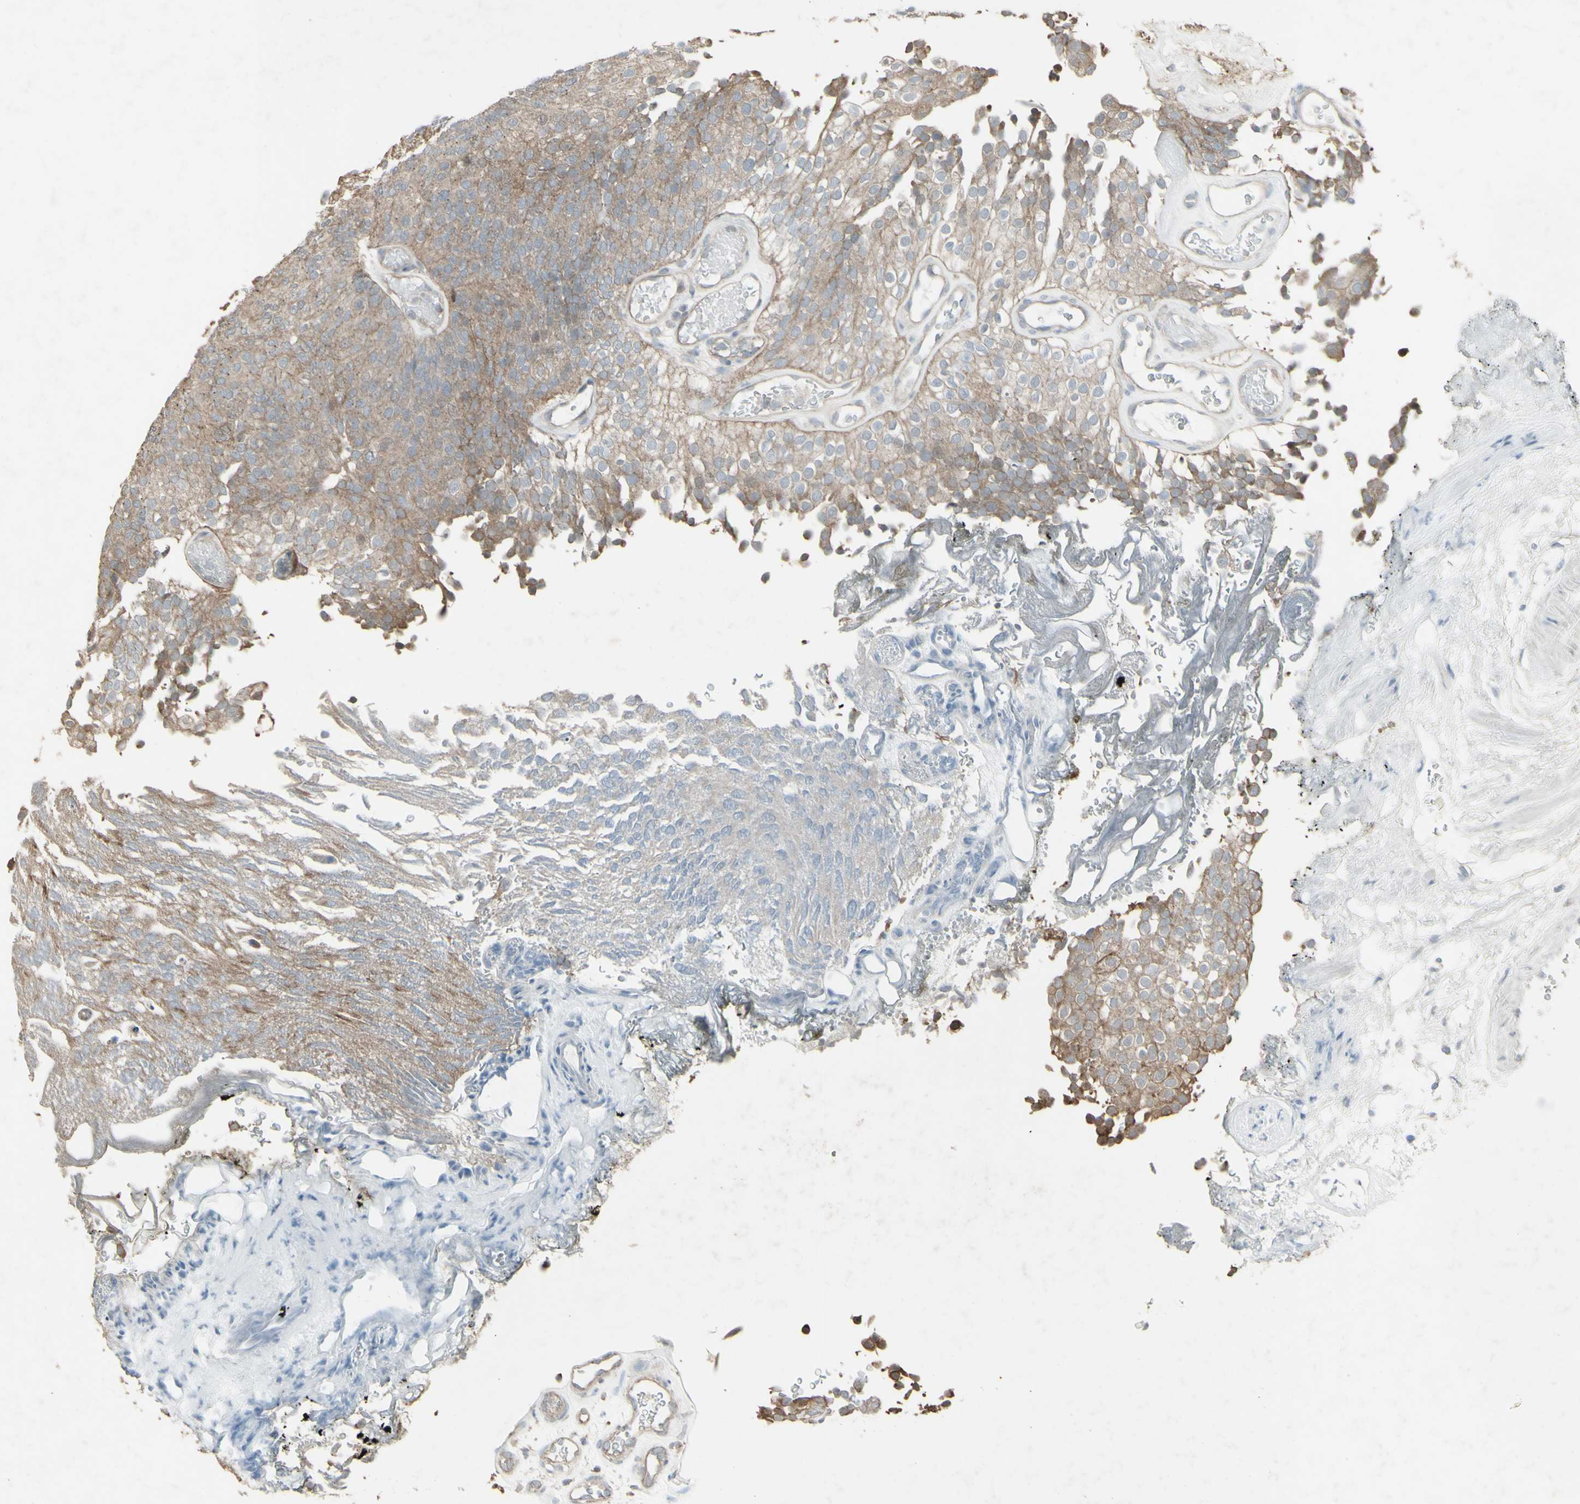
{"staining": {"intensity": "weak", "quantity": ">75%", "location": "cytoplasmic/membranous"}, "tissue": "urothelial cancer", "cell_type": "Tumor cells", "image_type": "cancer", "snomed": [{"axis": "morphology", "description": "Urothelial carcinoma, Low grade"}, {"axis": "topography", "description": "Urinary bladder"}], "caption": "High-power microscopy captured an immunohistochemistry histopathology image of urothelial cancer, revealing weak cytoplasmic/membranous positivity in approximately >75% of tumor cells. Using DAB (3,3'-diaminobenzidine) (brown) and hematoxylin (blue) stains, captured at high magnification using brightfield microscopy.", "gene": "FXYD3", "patient": {"sex": "male", "age": 78}}